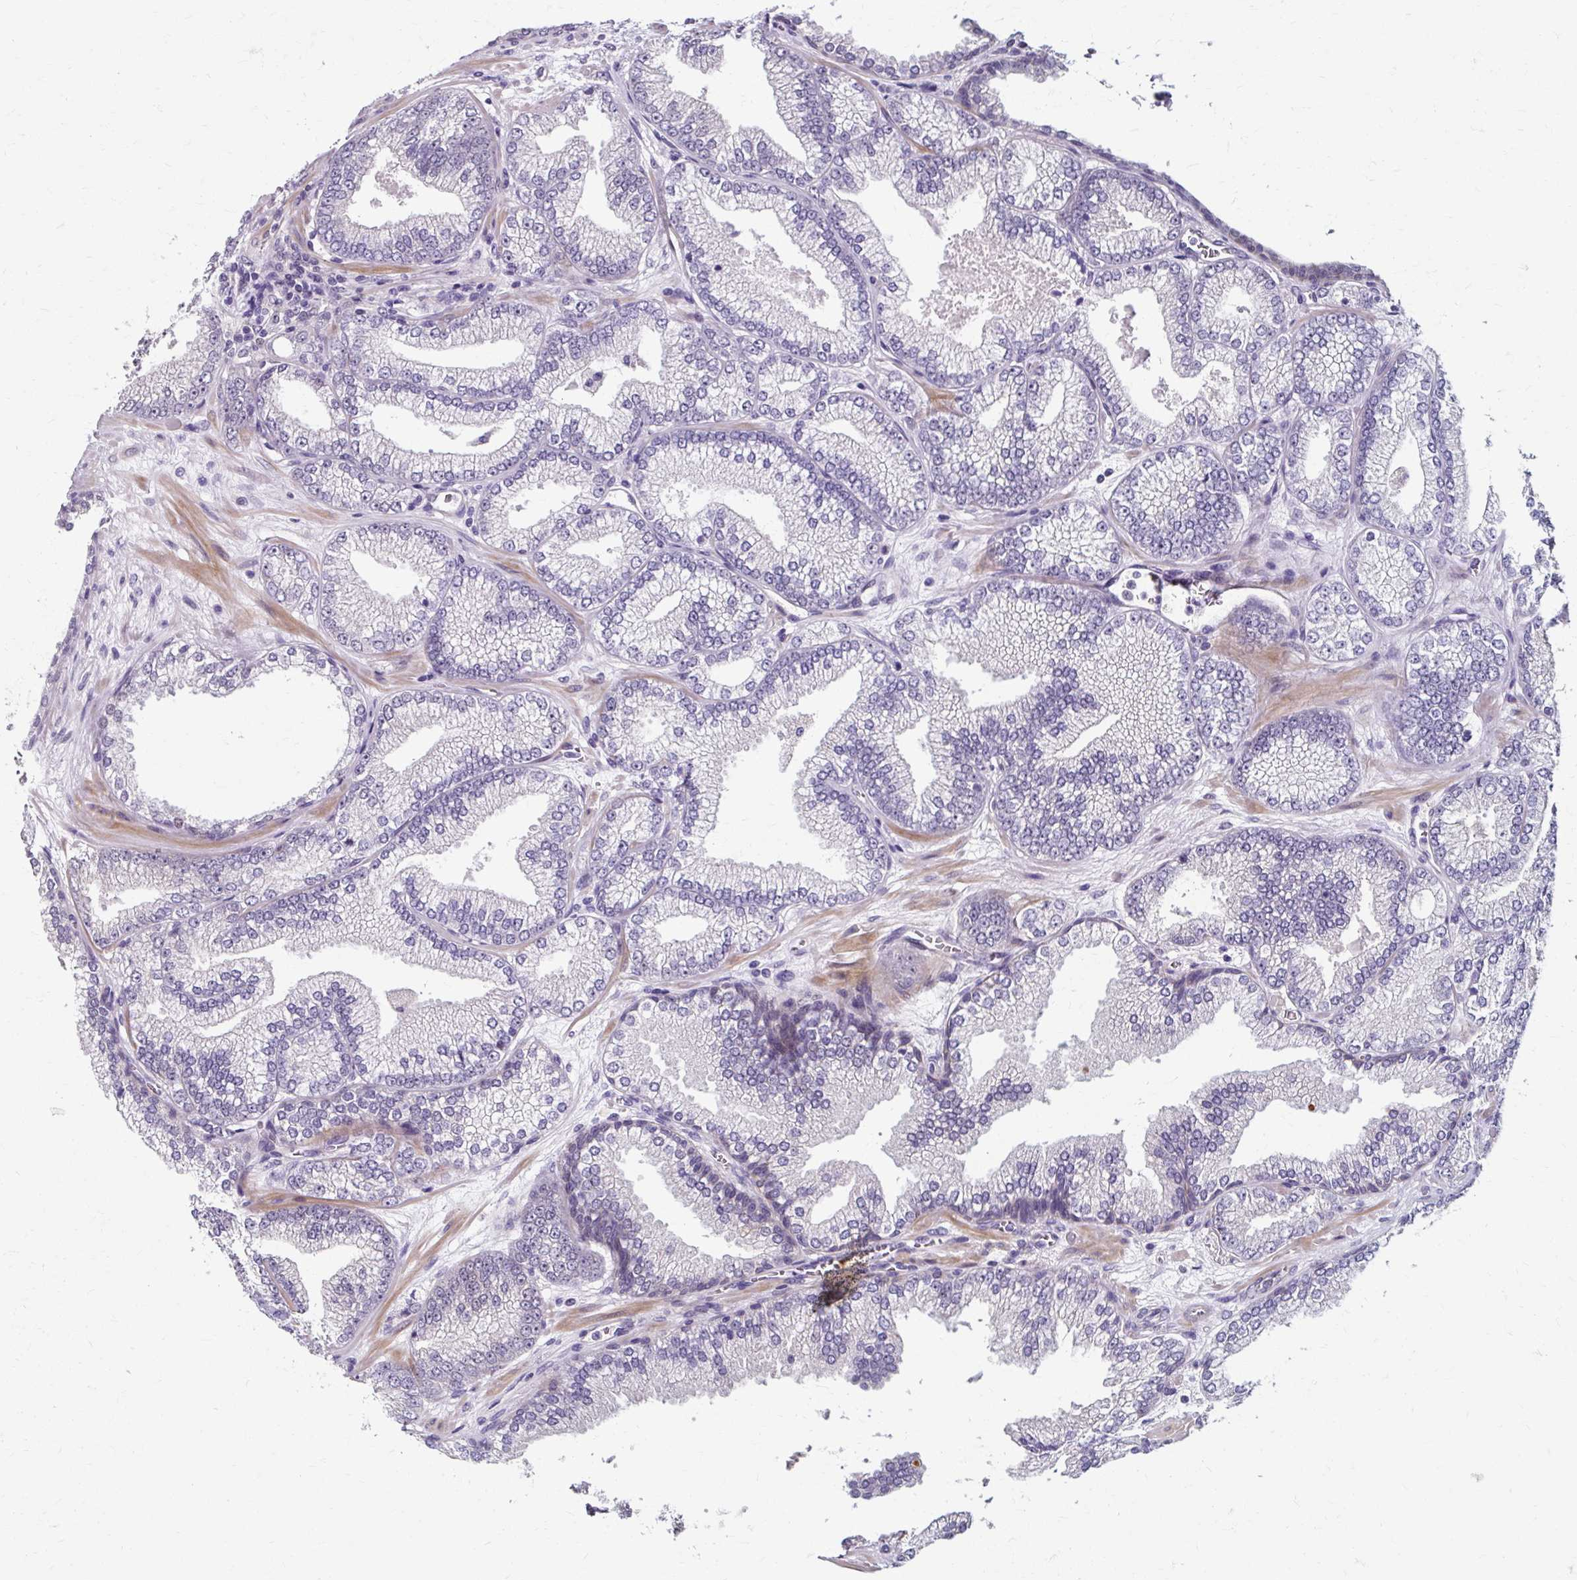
{"staining": {"intensity": "negative", "quantity": "none", "location": "none"}, "tissue": "prostate cancer", "cell_type": "Tumor cells", "image_type": "cancer", "snomed": [{"axis": "morphology", "description": "Adenocarcinoma, High grade"}, {"axis": "topography", "description": "Prostate"}], "caption": "Human prostate cancer stained for a protein using IHC displays no positivity in tumor cells.", "gene": "ZNF555", "patient": {"sex": "male", "age": 68}}